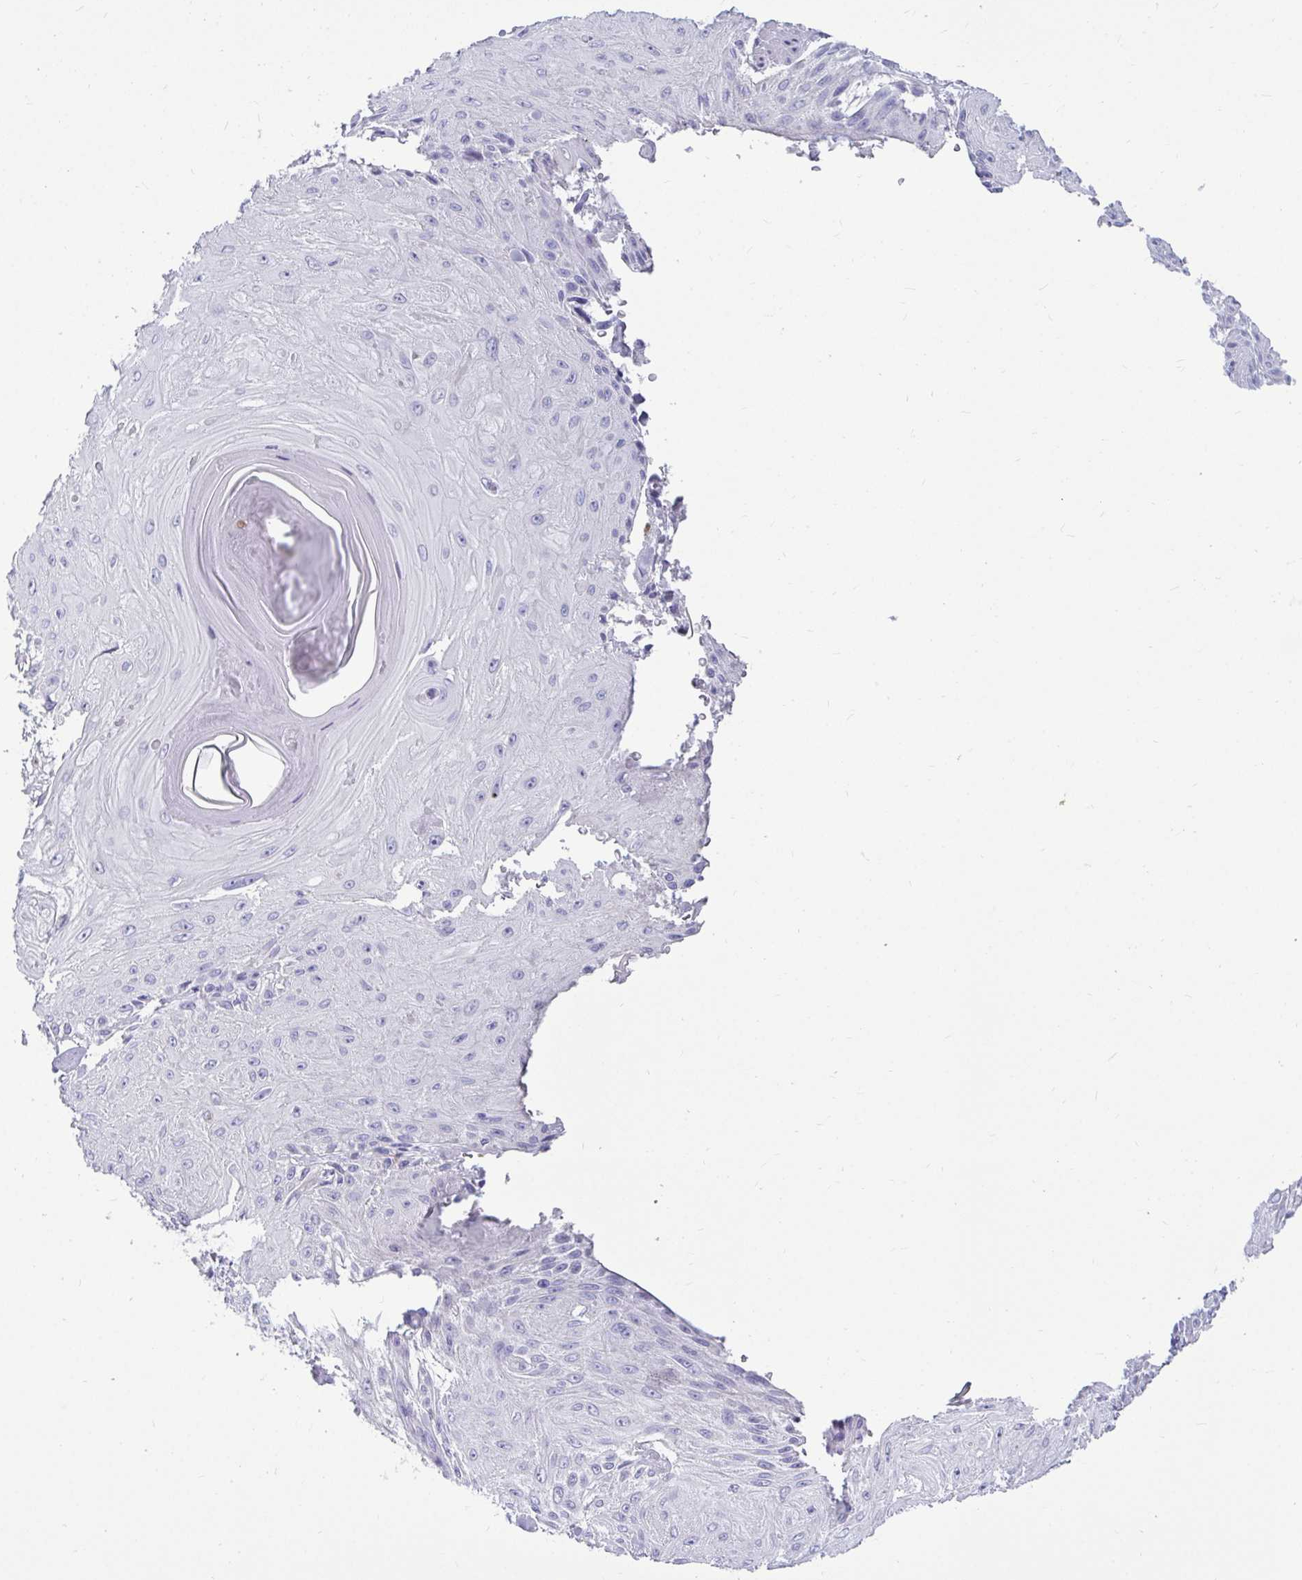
{"staining": {"intensity": "negative", "quantity": "none", "location": "none"}, "tissue": "skin cancer", "cell_type": "Tumor cells", "image_type": "cancer", "snomed": [{"axis": "morphology", "description": "Squamous cell carcinoma, NOS"}, {"axis": "topography", "description": "Skin"}], "caption": "Immunohistochemical staining of skin cancer (squamous cell carcinoma) shows no significant positivity in tumor cells. (Stains: DAB (3,3'-diaminobenzidine) IHC with hematoxylin counter stain, Microscopy: brightfield microscopy at high magnification).", "gene": "CTSZ", "patient": {"sex": "male", "age": 88}}